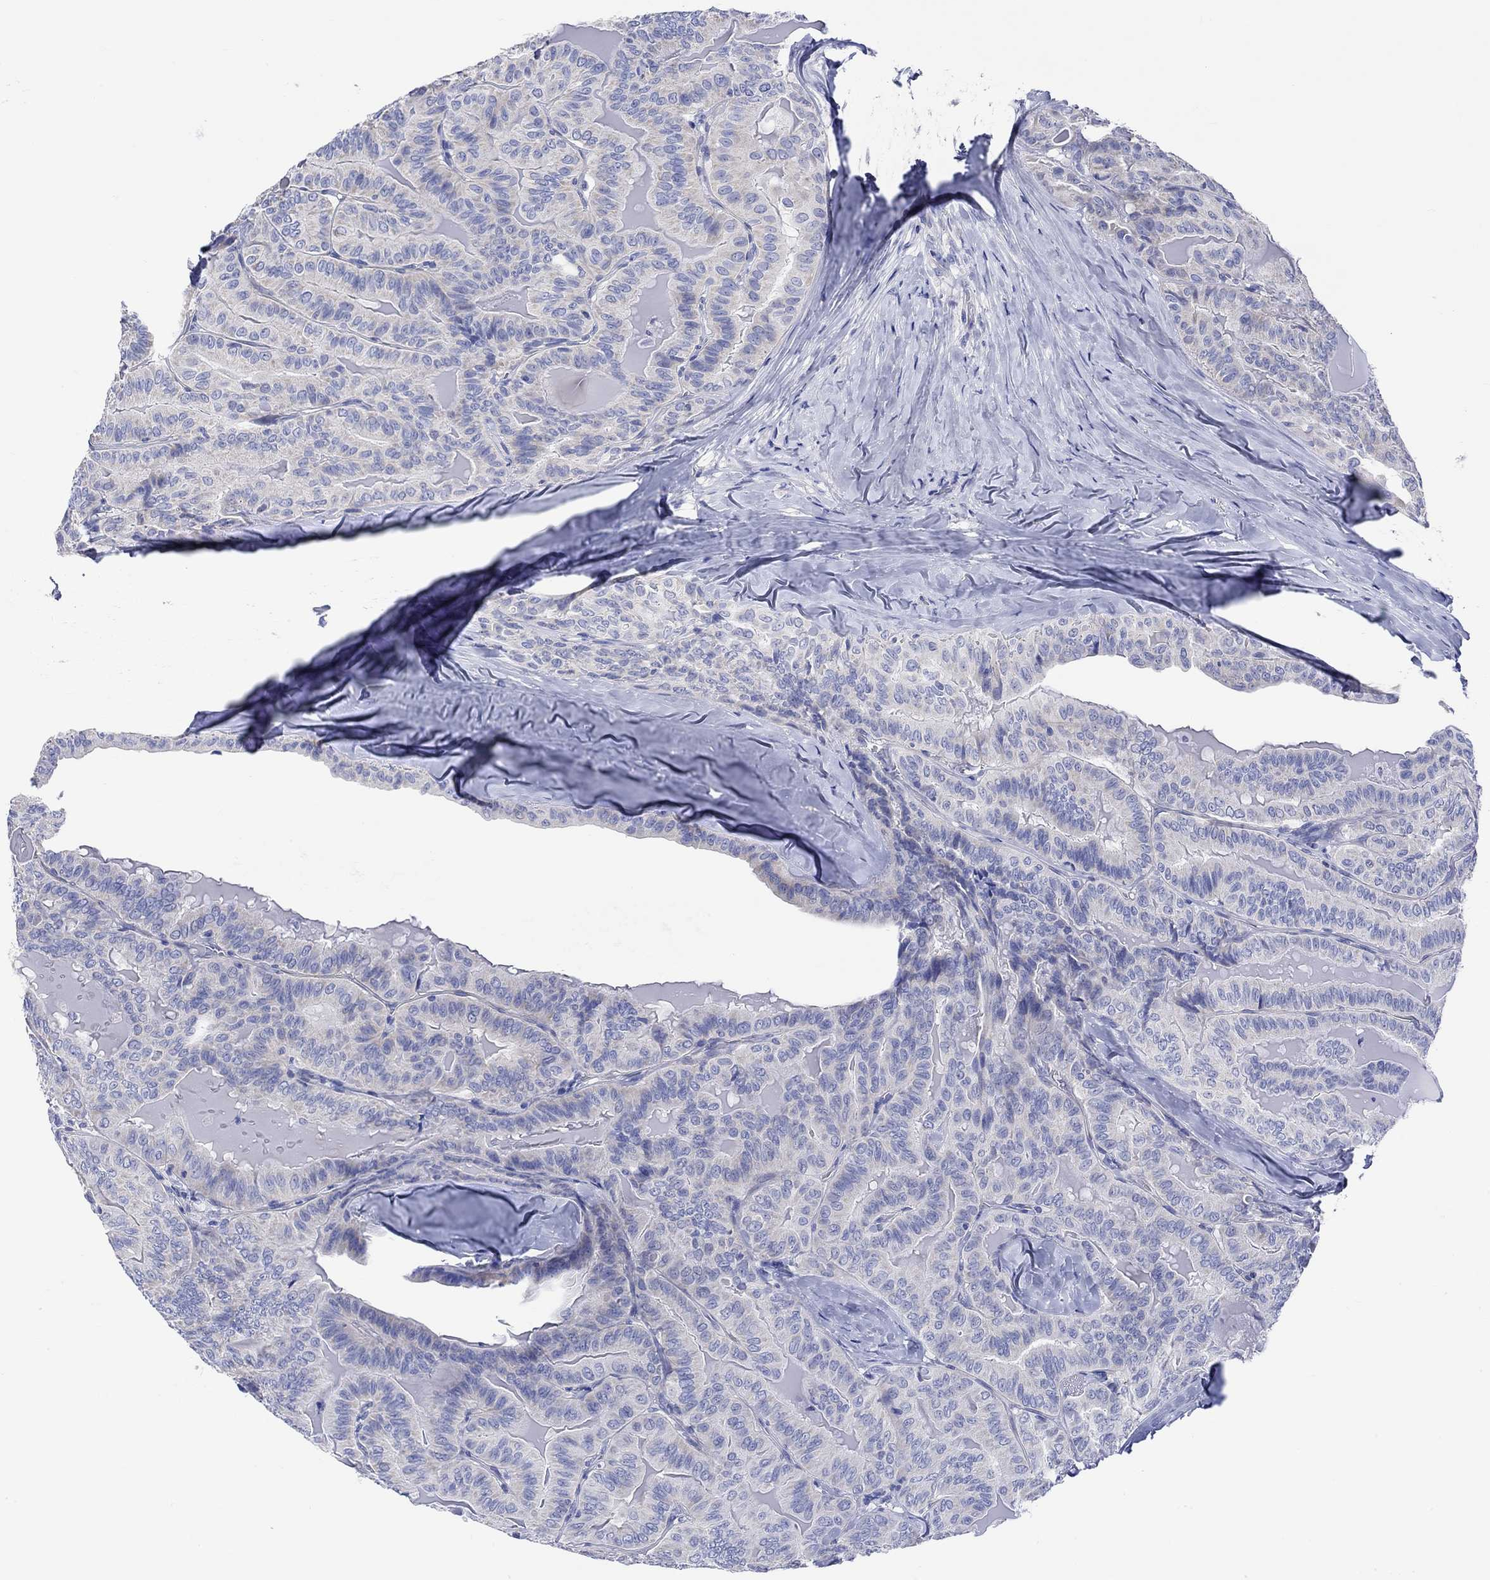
{"staining": {"intensity": "negative", "quantity": "none", "location": "none"}, "tissue": "thyroid cancer", "cell_type": "Tumor cells", "image_type": "cancer", "snomed": [{"axis": "morphology", "description": "Papillary adenocarcinoma, NOS"}, {"axis": "topography", "description": "Thyroid gland"}], "caption": "Immunohistochemistry (IHC) histopathology image of neoplastic tissue: human thyroid cancer (papillary adenocarcinoma) stained with DAB (3,3'-diaminobenzidine) exhibits no significant protein expression in tumor cells.", "gene": "HARBI1", "patient": {"sex": "female", "age": 68}}